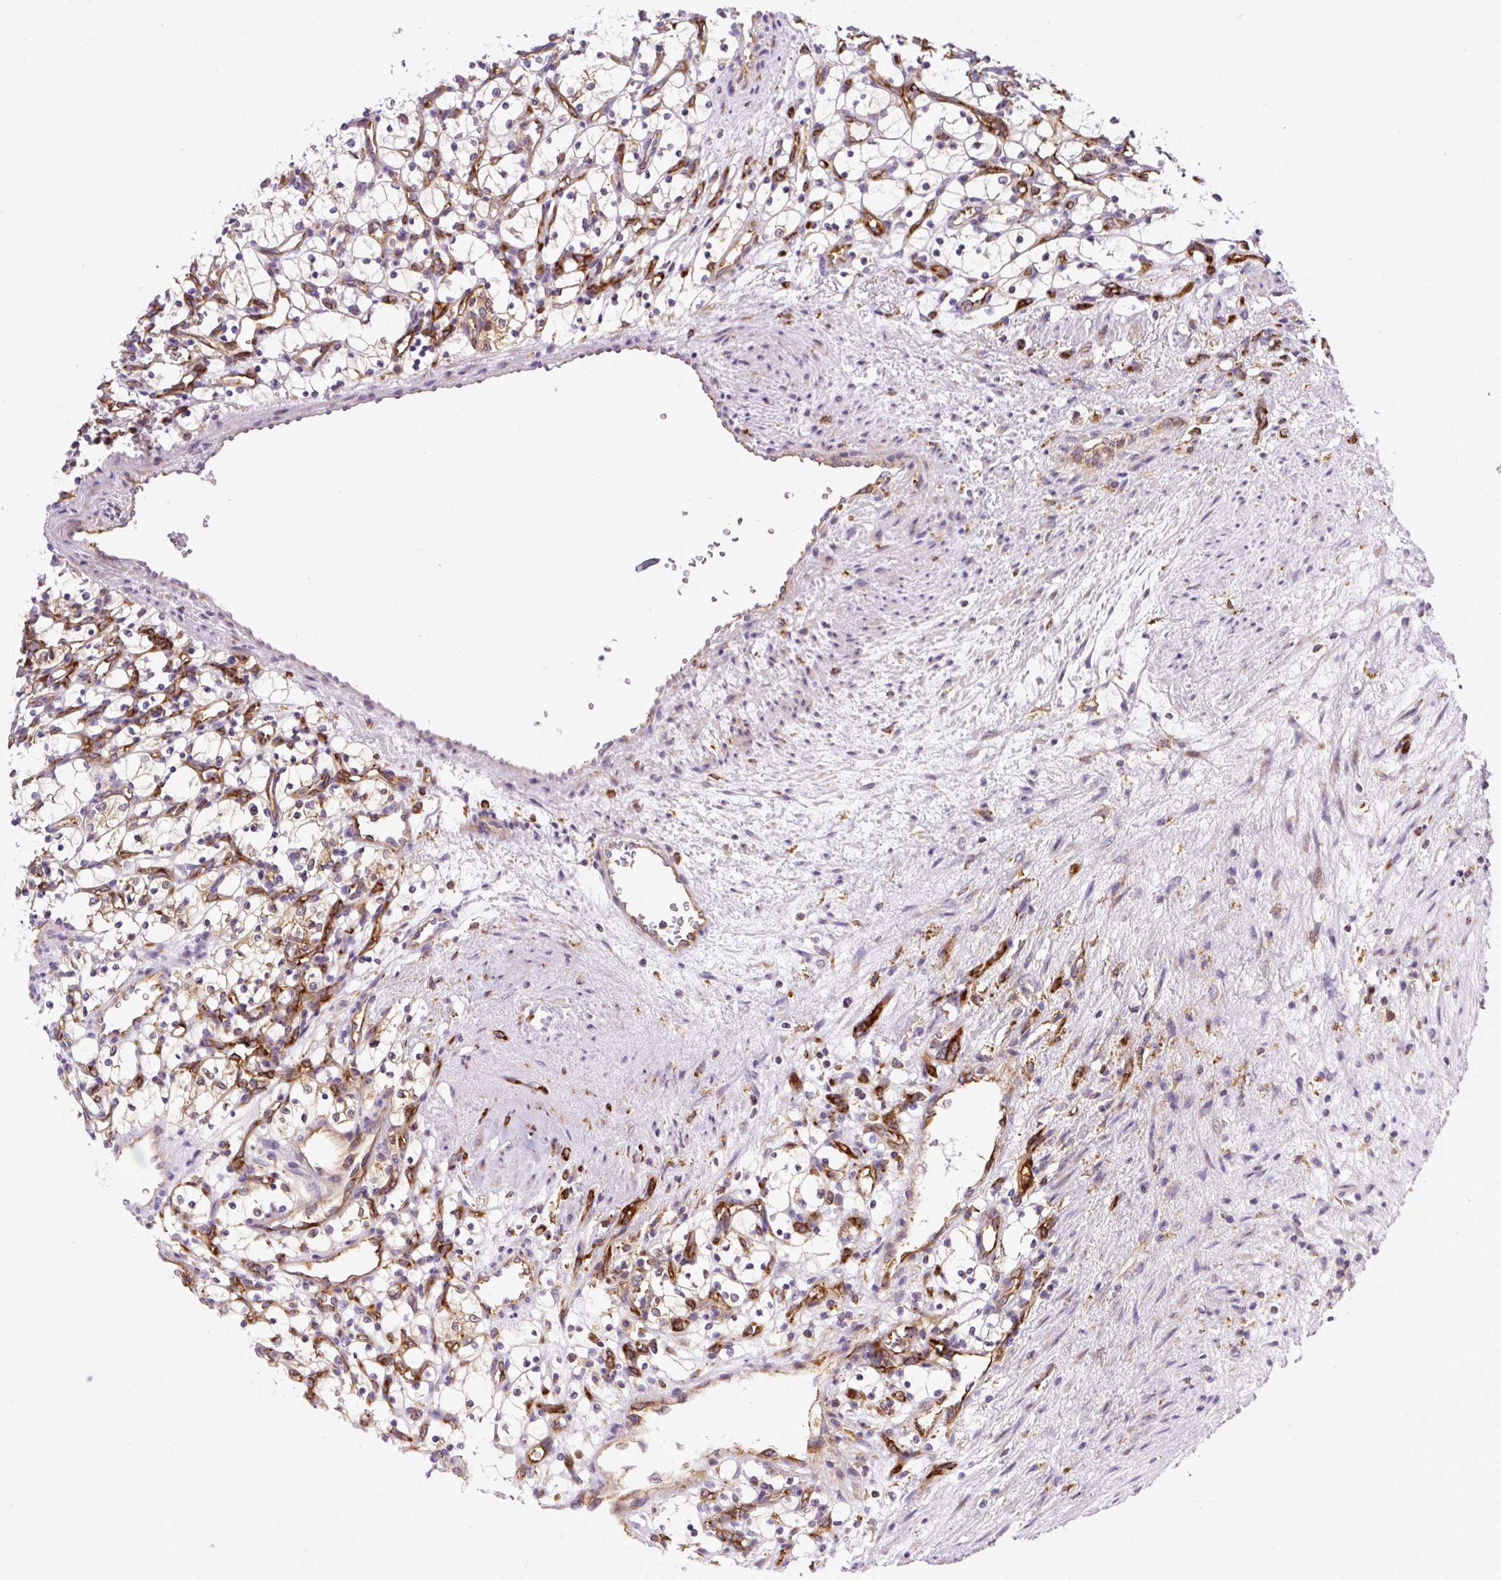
{"staining": {"intensity": "weak", "quantity": "25%-75%", "location": "cytoplasmic/membranous"}, "tissue": "renal cancer", "cell_type": "Tumor cells", "image_type": "cancer", "snomed": [{"axis": "morphology", "description": "Adenocarcinoma, NOS"}, {"axis": "topography", "description": "Kidney"}], "caption": "Immunohistochemical staining of renal adenocarcinoma reveals low levels of weak cytoplasmic/membranous positivity in about 25%-75% of tumor cells.", "gene": "MAP1S", "patient": {"sex": "female", "age": 69}}